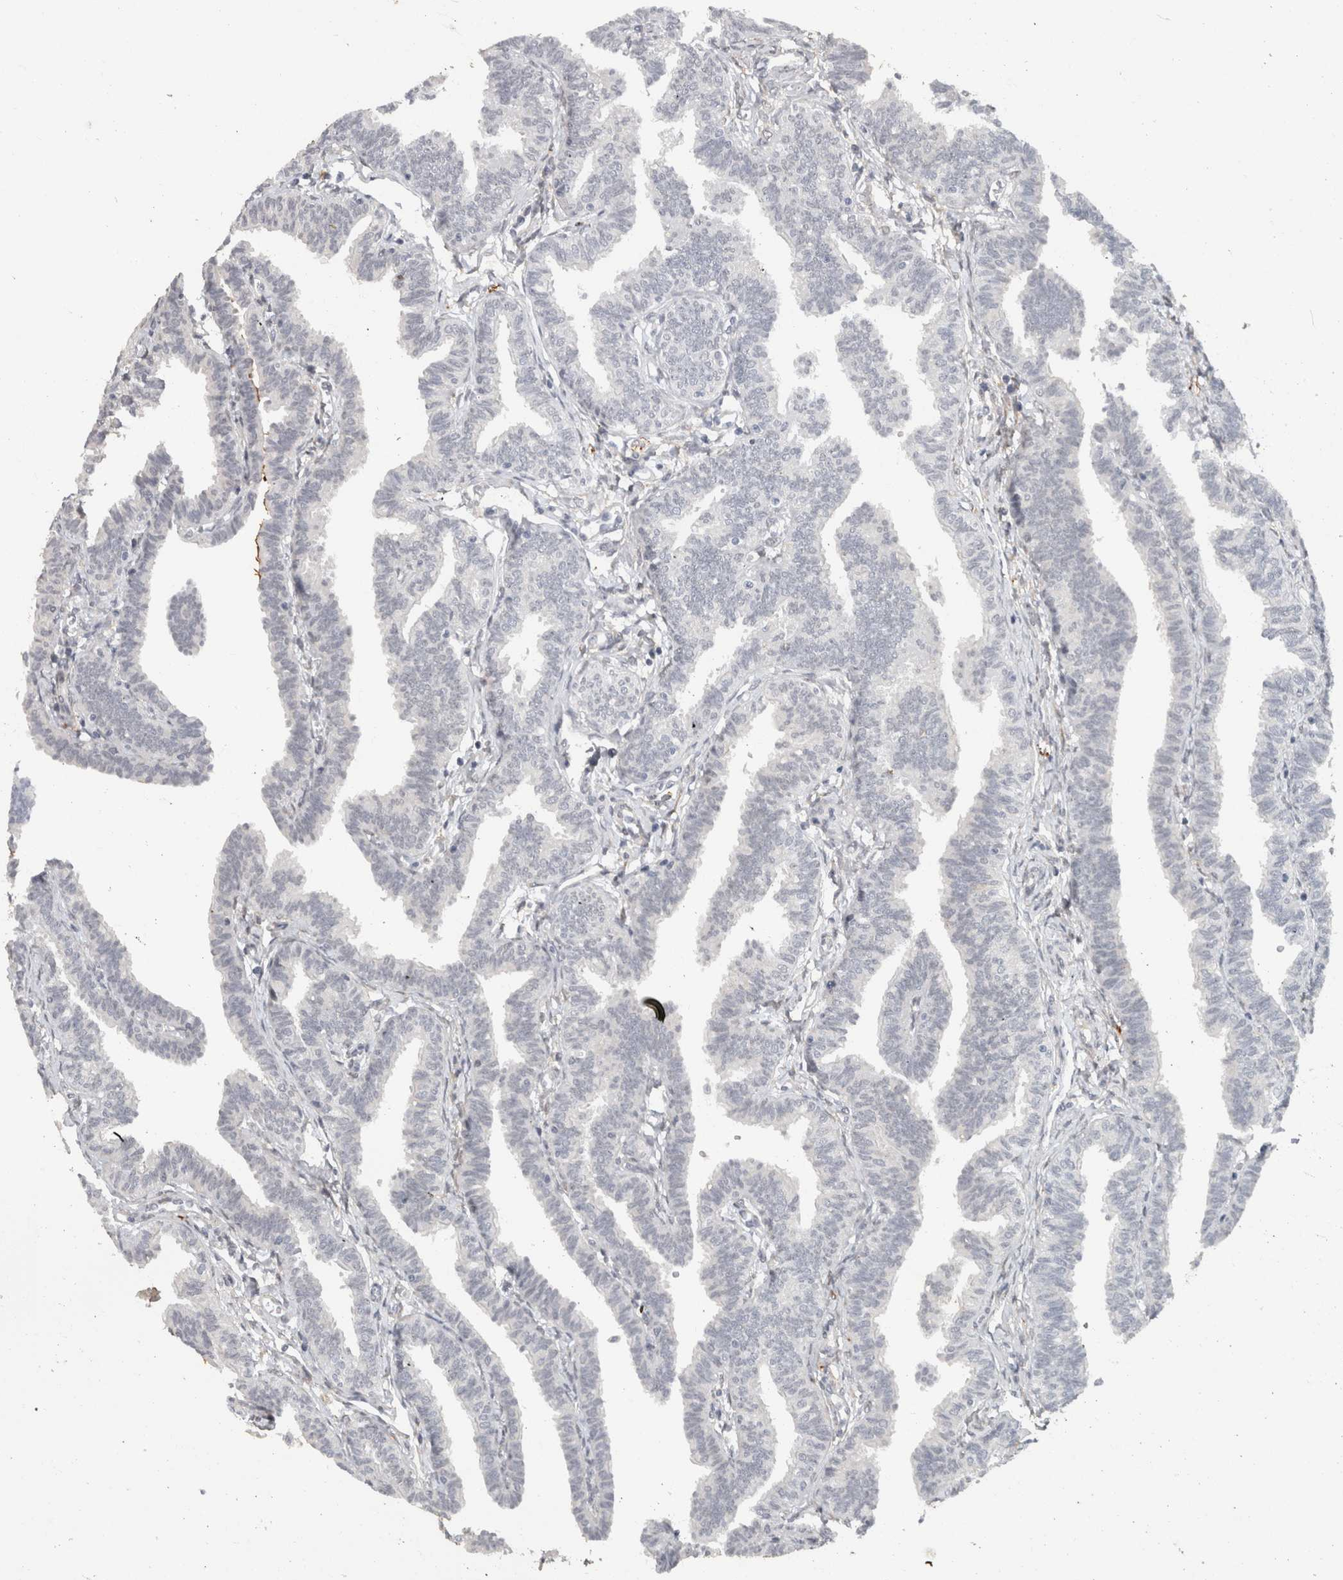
{"staining": {"intensity": "negative", "quantity": "none", "location": "none"}, "tissue": "fallopian tube", "cell_type": "Glandular cells", "image_type": "normal", "snomed": [{"axis": "morphology", "description": "Normal tissue, NOS"}, {"axis": "topography", "description": "Fallopian tube"}, {"axis": "topography", "description": "Ovary"}], "caption": "Fallopian tube was stained to show a protein in brown. There is no significant expression in glandular cells. The staining was performed using DAB to visualize the protein expression in brown, while the nuclei were stained in blue with hematoxylin (Magnification: 20x).", "gene": "PRXL2A", "patient": {"sex": "female", "age": 23}}